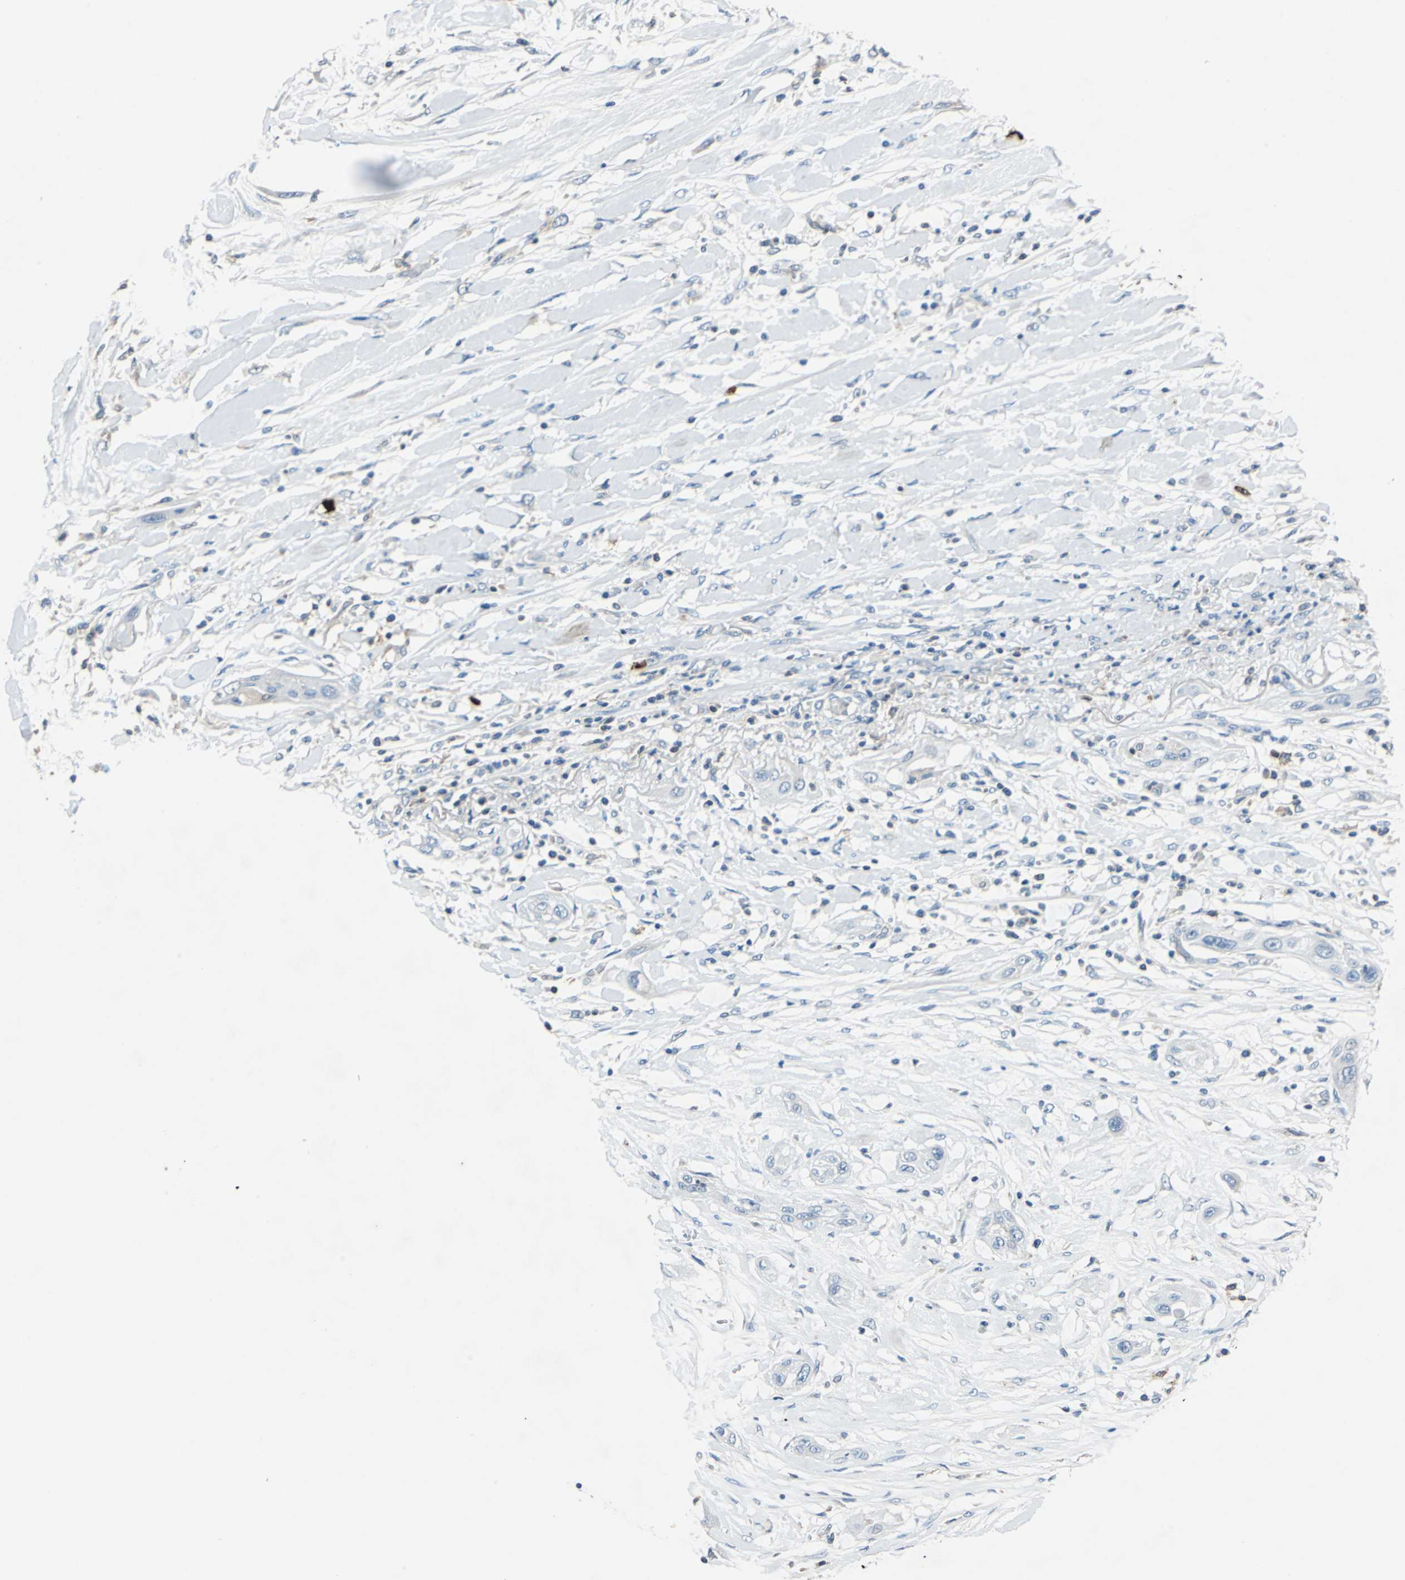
{"staining": {"intensity": "negative", "quantity": "none", "location": "none"}, "tissue": "lung cancer", "cell_type": "Tumor cells", "image_type": "cancer", "snomed": [{"axis": "morphology", "description": "Squamous cell carcinoma, NOS"}, {"axis": "topography", "description": "Lung"}], "caption": "An IHC histopathology image of squamous cell carcinoma (lung) is shown. There is no staining in tumor cells of squamous cell carcinoma (lung).", "gene": "CPA3", "patient": {"sex": "female", "age": 47}}